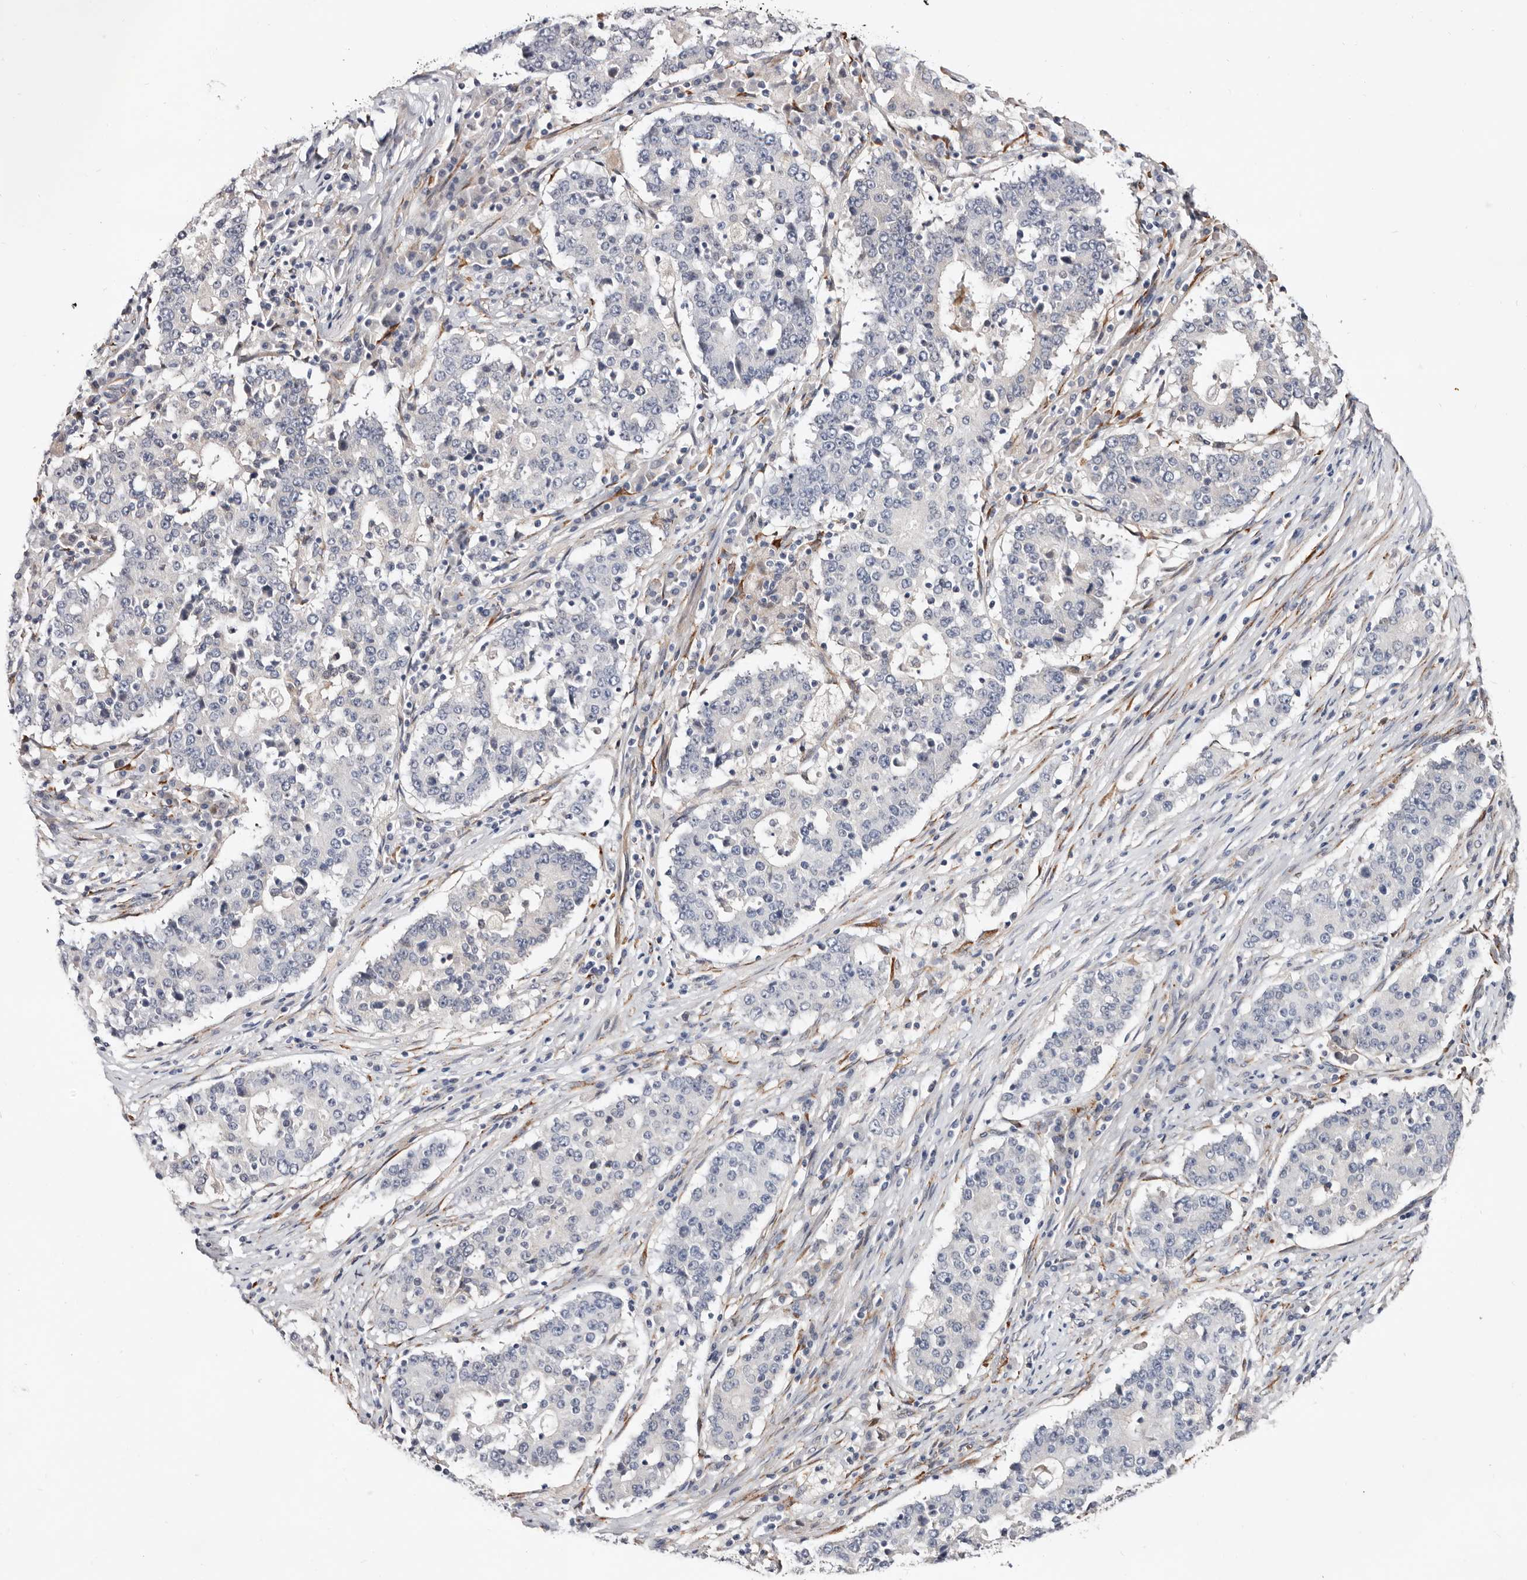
{"staining": {"intensity": "negative", "quantity": "none", "location": "none"}, "tissue": "stomach cancer", "cell_type": "Tumor cells", "image_type": "cancer", "snomed": [{"axis": "morphology", "description": "Adenocarcinoma, NOS"}, {"axis": "topography", "description": "Stomach"}], "caption": "This image is of stomach cancer (adenocarcinoma) stained with immunohistochemistry (IHC) to label a protein in brown with the nuclei are counter-stained blue. There is no staining in tumor cells.", "gene": "USH1C", "patient": {"sex": "male", "age": 59}}